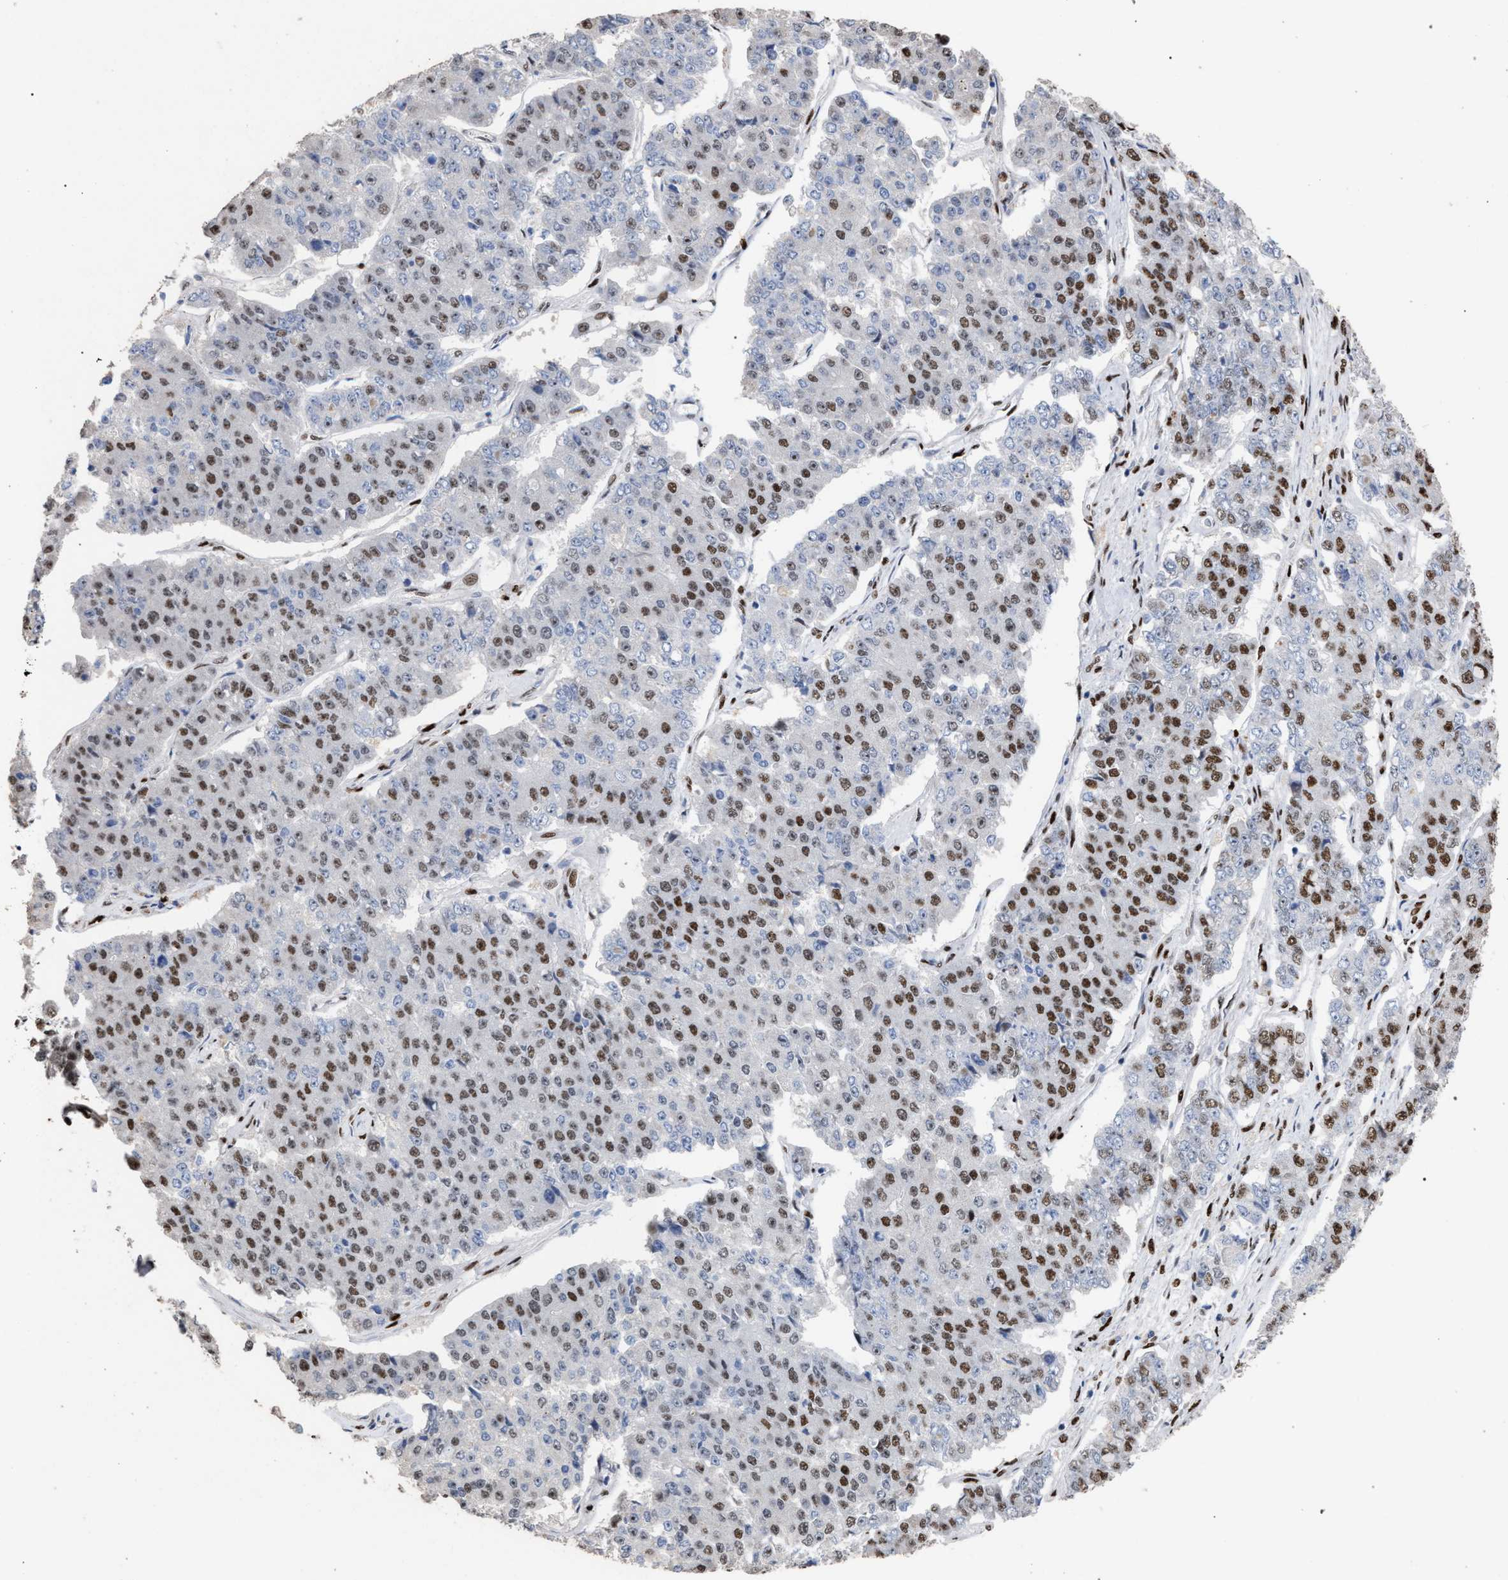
{"staining": {"intensity": "moderate", "quantity": "25%-75%", "location": "nuclear"}, "tissue": "pancreatic cancer", "cell_type": "Tumor cells", "image_type": "cancer", "snomed": [{"axis": "morphology", "description": "Adenocarcinoma, NOS"}, {"axis": "topography", "description": "Pancreas"}], "caption": "Immunohistochemical staining of human adenocarcinoma (pancreatic) reveals moderate nuclear protein expression in approximately 25%-75% of tumor cells.", "gene": "TP53BP1", "patient": {"sex": "male", "age": 50}}